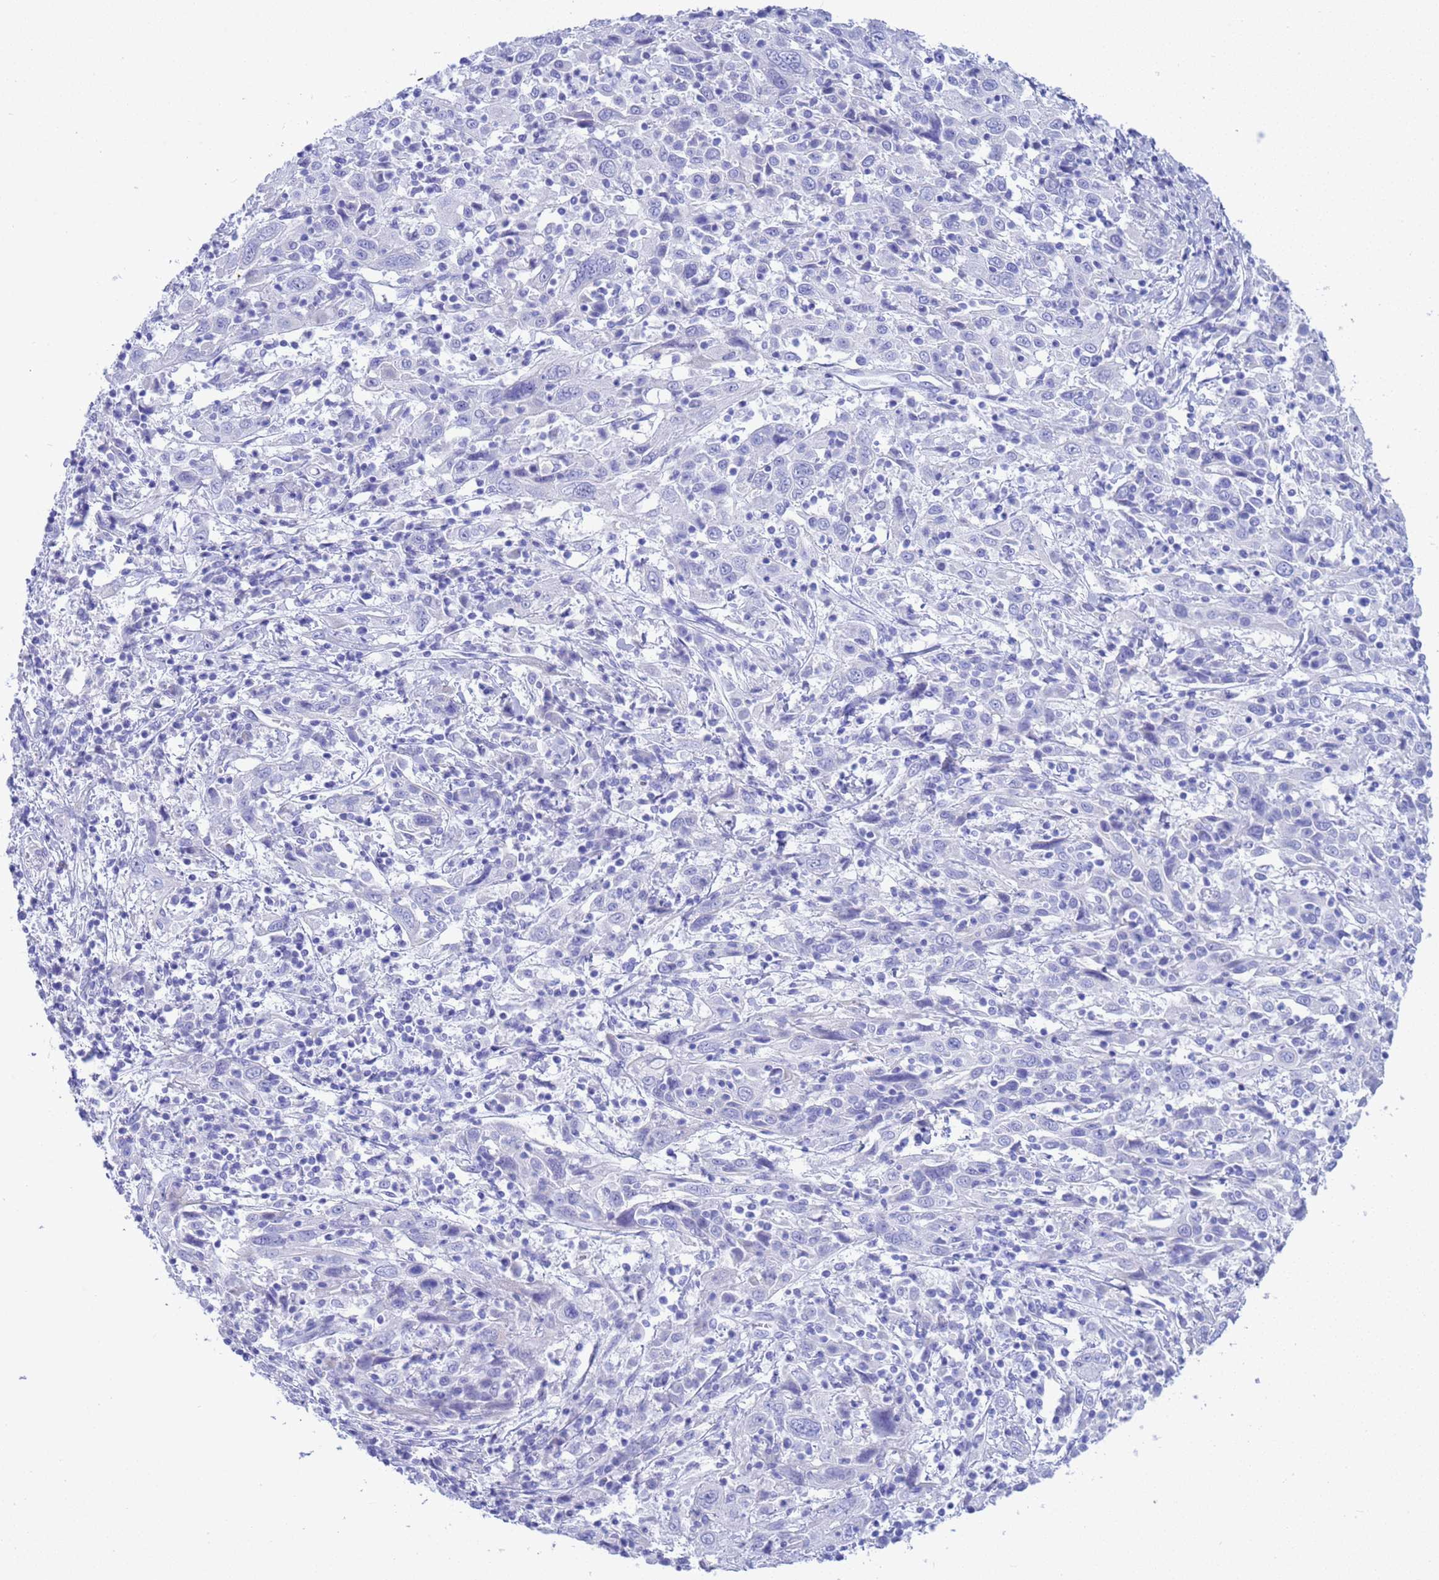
{"staining": {"intensity": "negative", "quantity": "none", "location": "none"}, "tissue": "cervical cancer", "cell_type": "Tumor cells", "image_type": "cancer", "snomed": [{"axis": "morphology", "description": "Squamous cell carcinoma, NOS"}, {"axis": "topography", "description": "Cervix"}], "caption": "This is an immunohistochemistry image of cervical cancer. There is no positivity in tumor cells.", "gene": "GSTM1", "patient": {"sex": "female", "age": 46}}